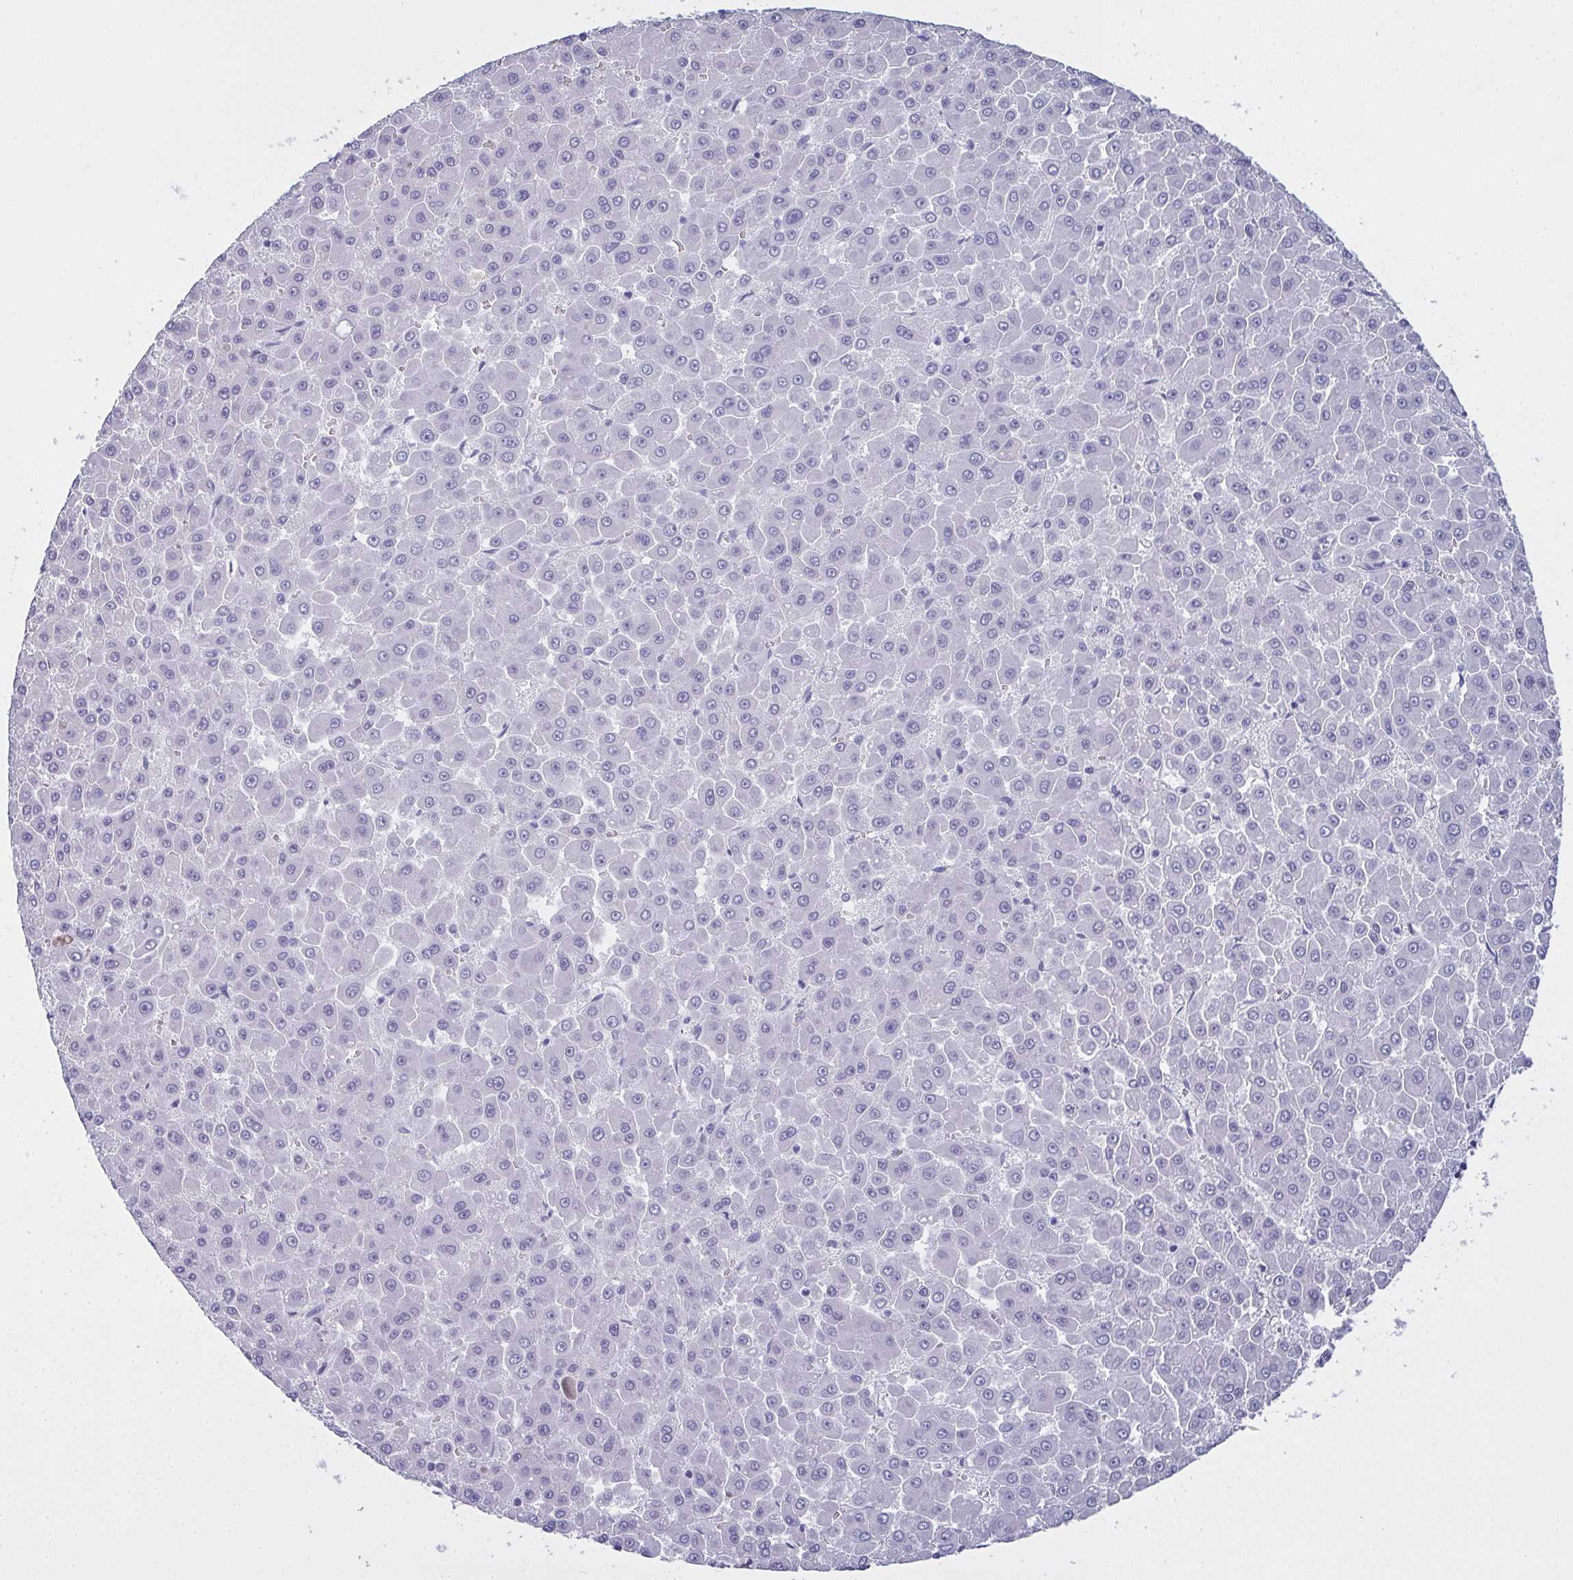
{"staining": {"intensity": "negative", "quantity": "none", "location": "none"}, "tissue": "liver cancer", "cell_type": "Tumor cells", "image_type": "cancer", "snomed": [{"axis": "morphology", "description": "Carcinoma, Hepatocellular, NOS"}, {"axis": "topography", "description": "Liver"}], "caption": "Immunohistochemistry (IHC) photomicrograph of neoplastic tissue: human liver hepatocellular carcinoma stained with DAB exhibits no significant protein expression in tumor cells.", "gene": "SLC36A2", "patient": {"sex": "male", "age": 78}}